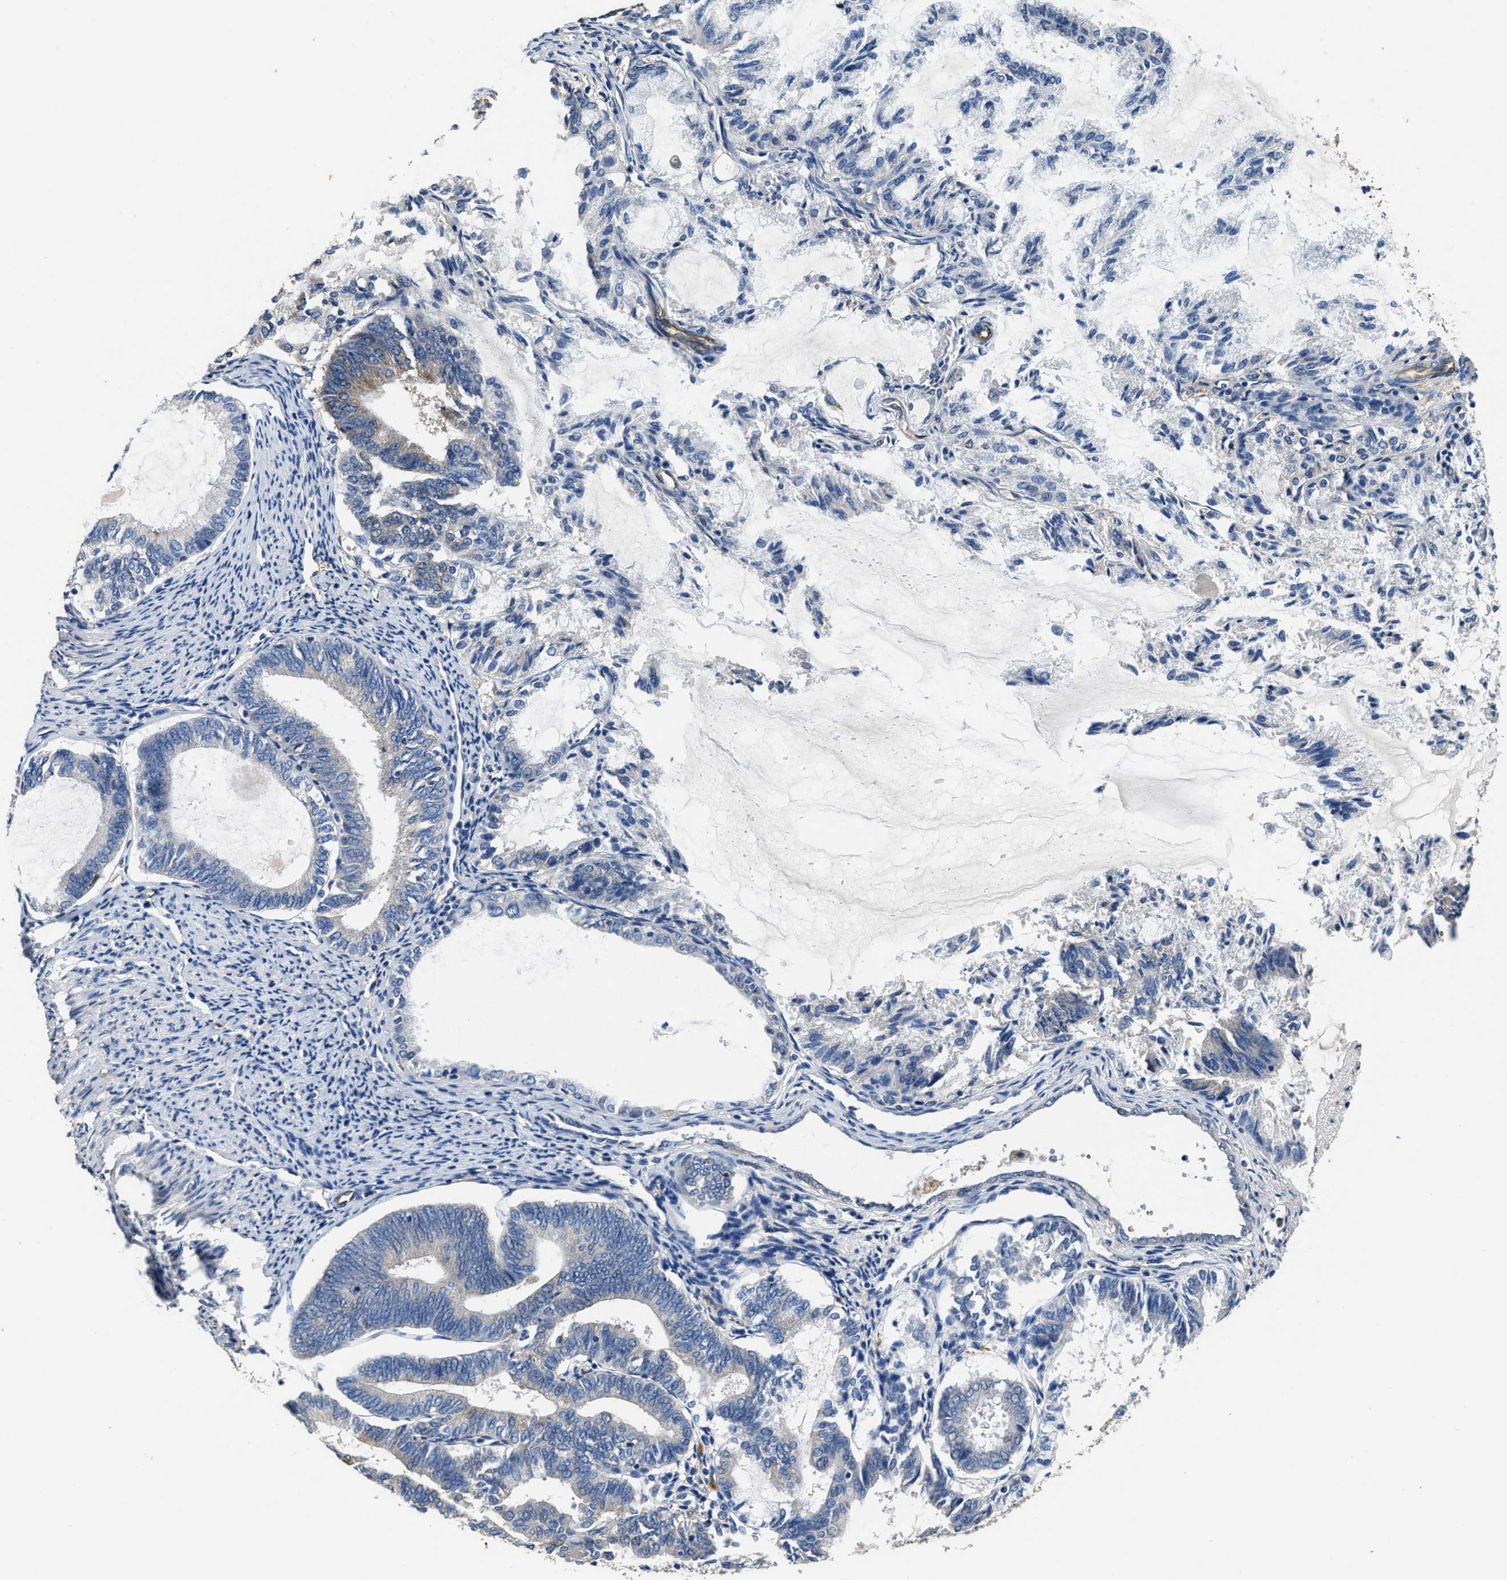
{"staining": {"intensity": "weak", "quantity": "<25%", "location": "cytoplasmic/membranous"}, "tissue": "endometrial cancer", "cell_type": "Tumor cells", "image_type": "cancer", "snomed": [{"axis": "morphology", "description": "Adenocarcinoma, NOS"}, {"axis": "topography", "description": "Endometrium"}], "caption": "An immunohistochemistry (IHC) histopathology image of endometrial cancer is shown. There is no staining in tumor cells of endometrial cancer.", "gene": "PEG10", "patient": {"sex": "female", "age": 86}}